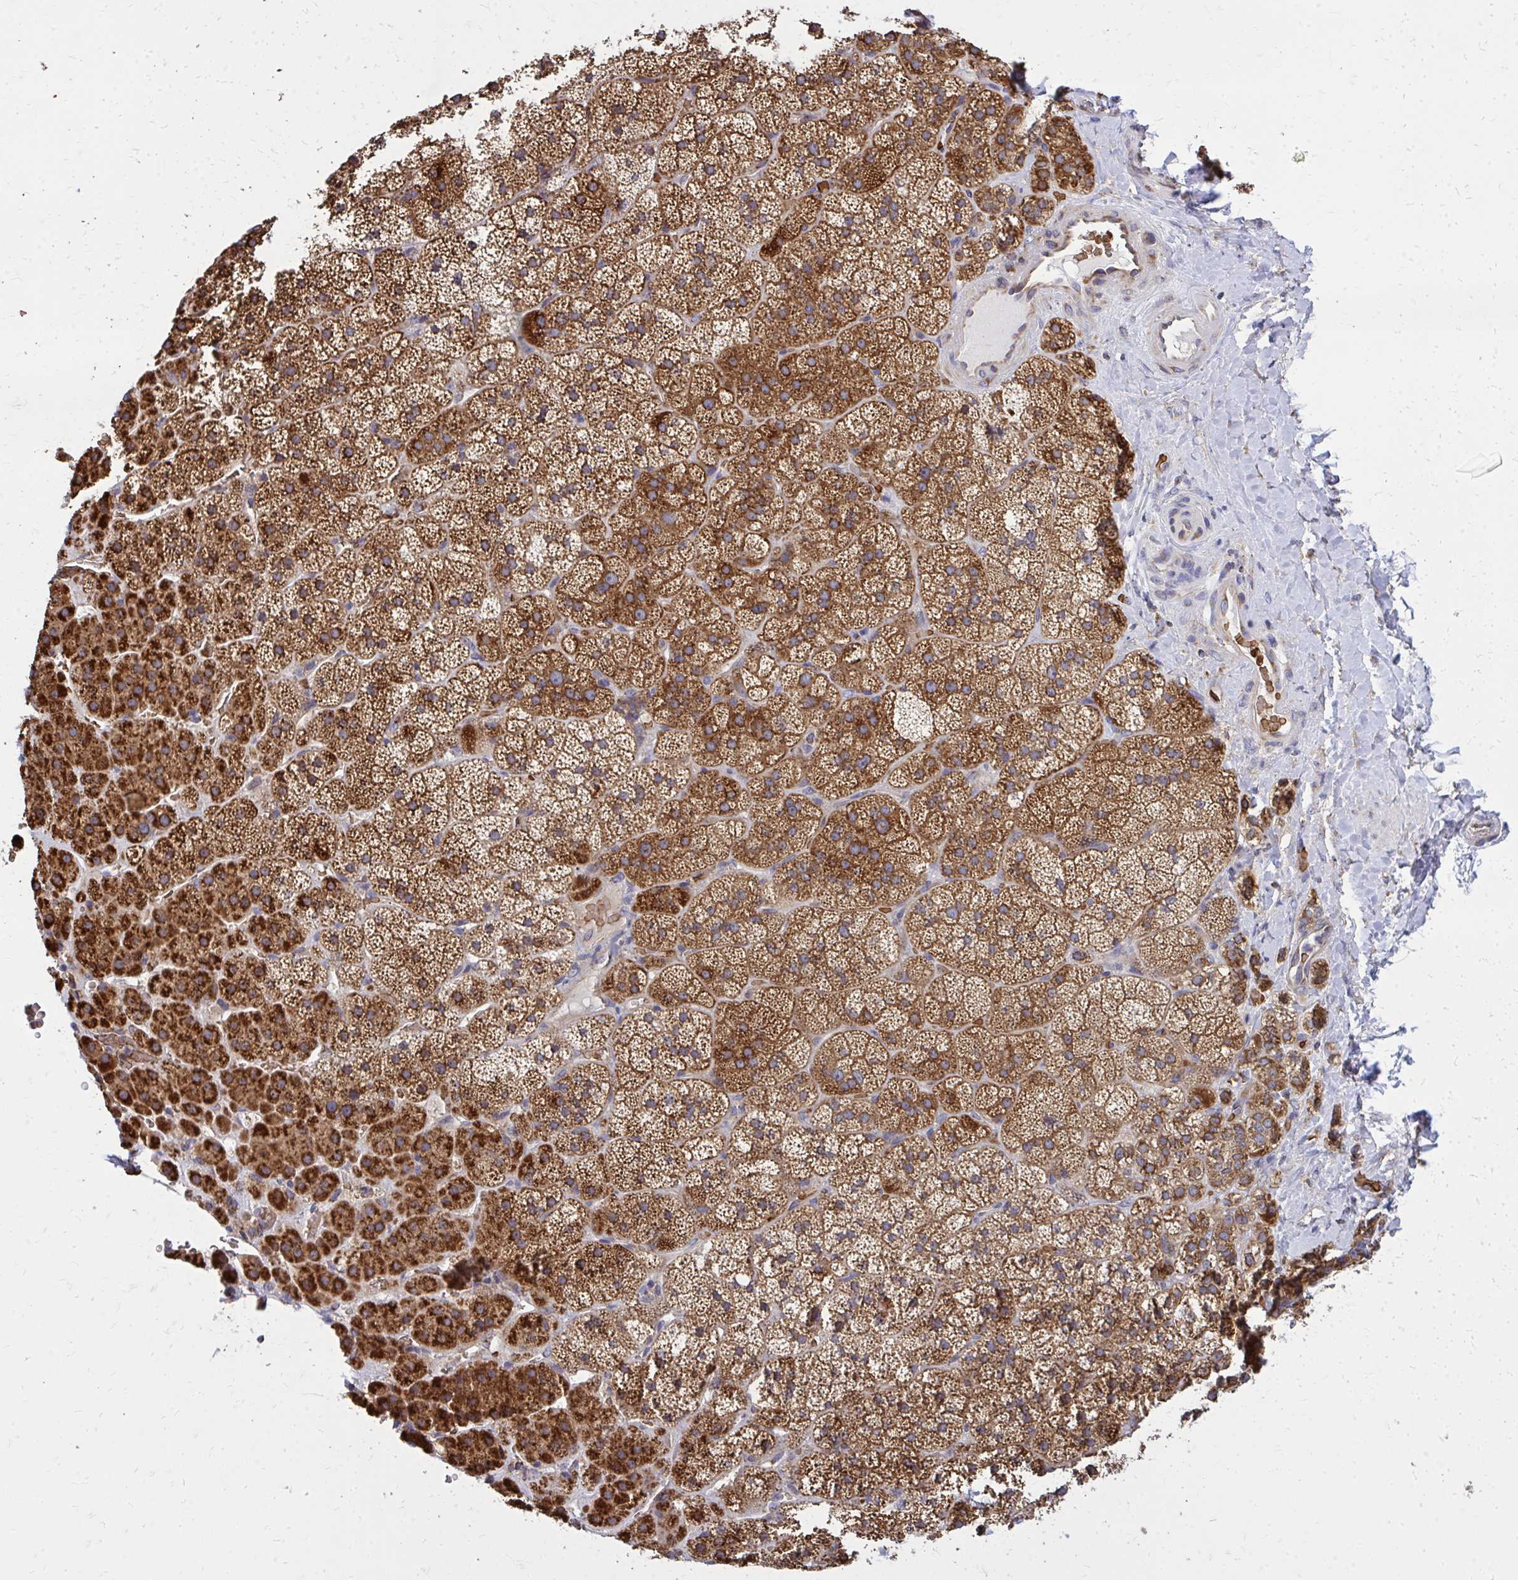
{"staining": {"intensity": "strong", "quantity": ">75%", "location": "cytoplasmic/membranous"}, "tissue": "adrenal gland", "cell_type": "Glandular cells", "image_type": "normal", "snomed": [{"axis": "morphology", "description": "Normal tissue, NOS"}, {"axis": "topography", "description": "Adrenal gland"}], "caption": "The micrograph demonstrates immunohistochemical staining of normal adrenal gland. There is strong cytoplasmic/membranous positivity is appreciated in approximately >75% of glandular cells.", "gene": "PDK4", "patient": {"sex": "male", "age": 57}}